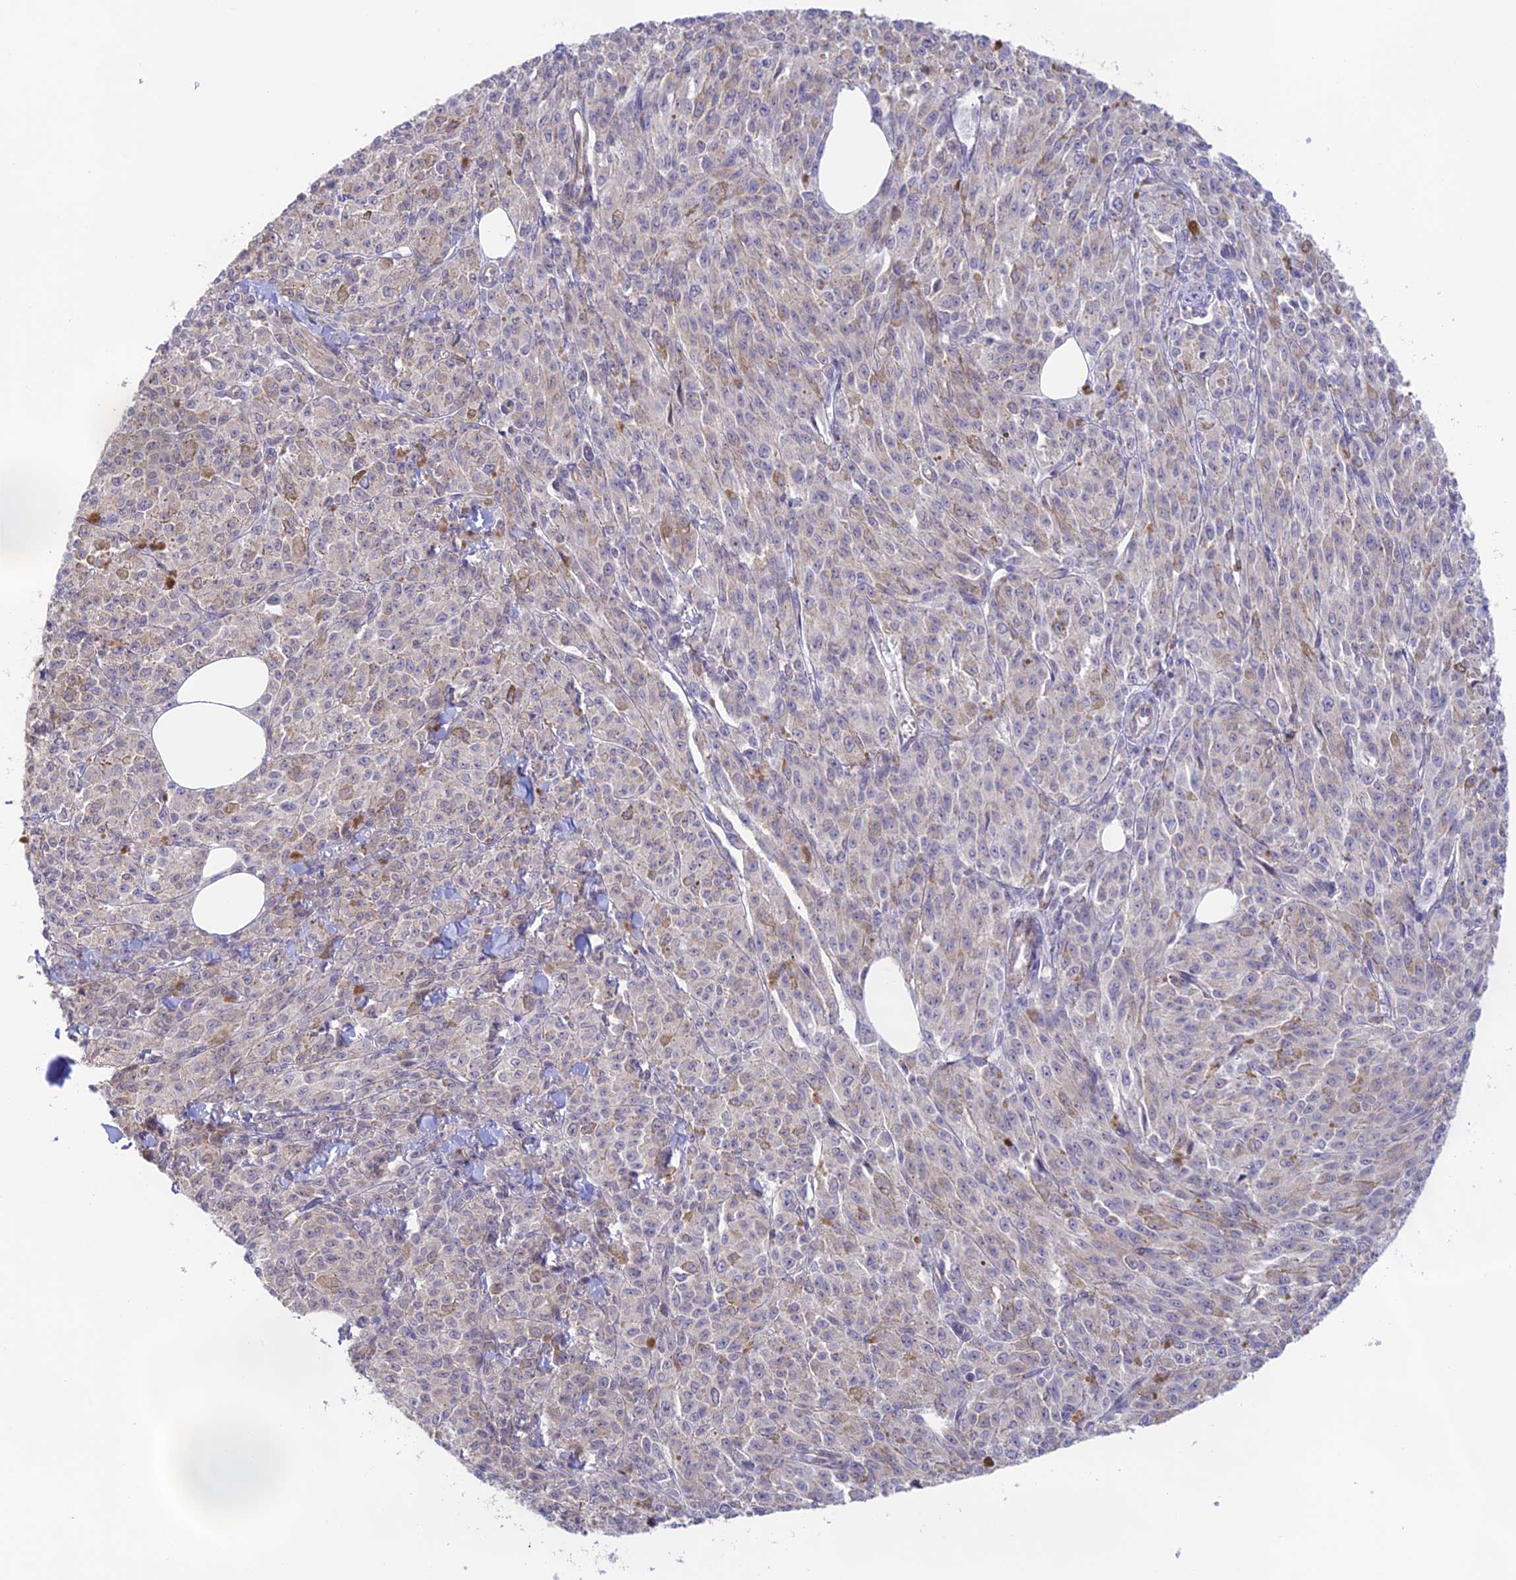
{"staining": {"intensity": "weak", "quantity": "<25%", "location": "cytoplasmic/membranous"}, "tissue": "melanoma", "cell_type": "Tumor cells", "image_type": "cancer", "snomed": [{"axis": "morphology", "description": "Malignant melanoma, NOS"}, {"axis": "topography", "description": "Skin"}], "caption": "DAB immunohistochemical staining of human melanoma exhibits no significant expression in tumor cells.", "gene": "CAMSAP3", "patient": {"sex": "female", "age": 52}}